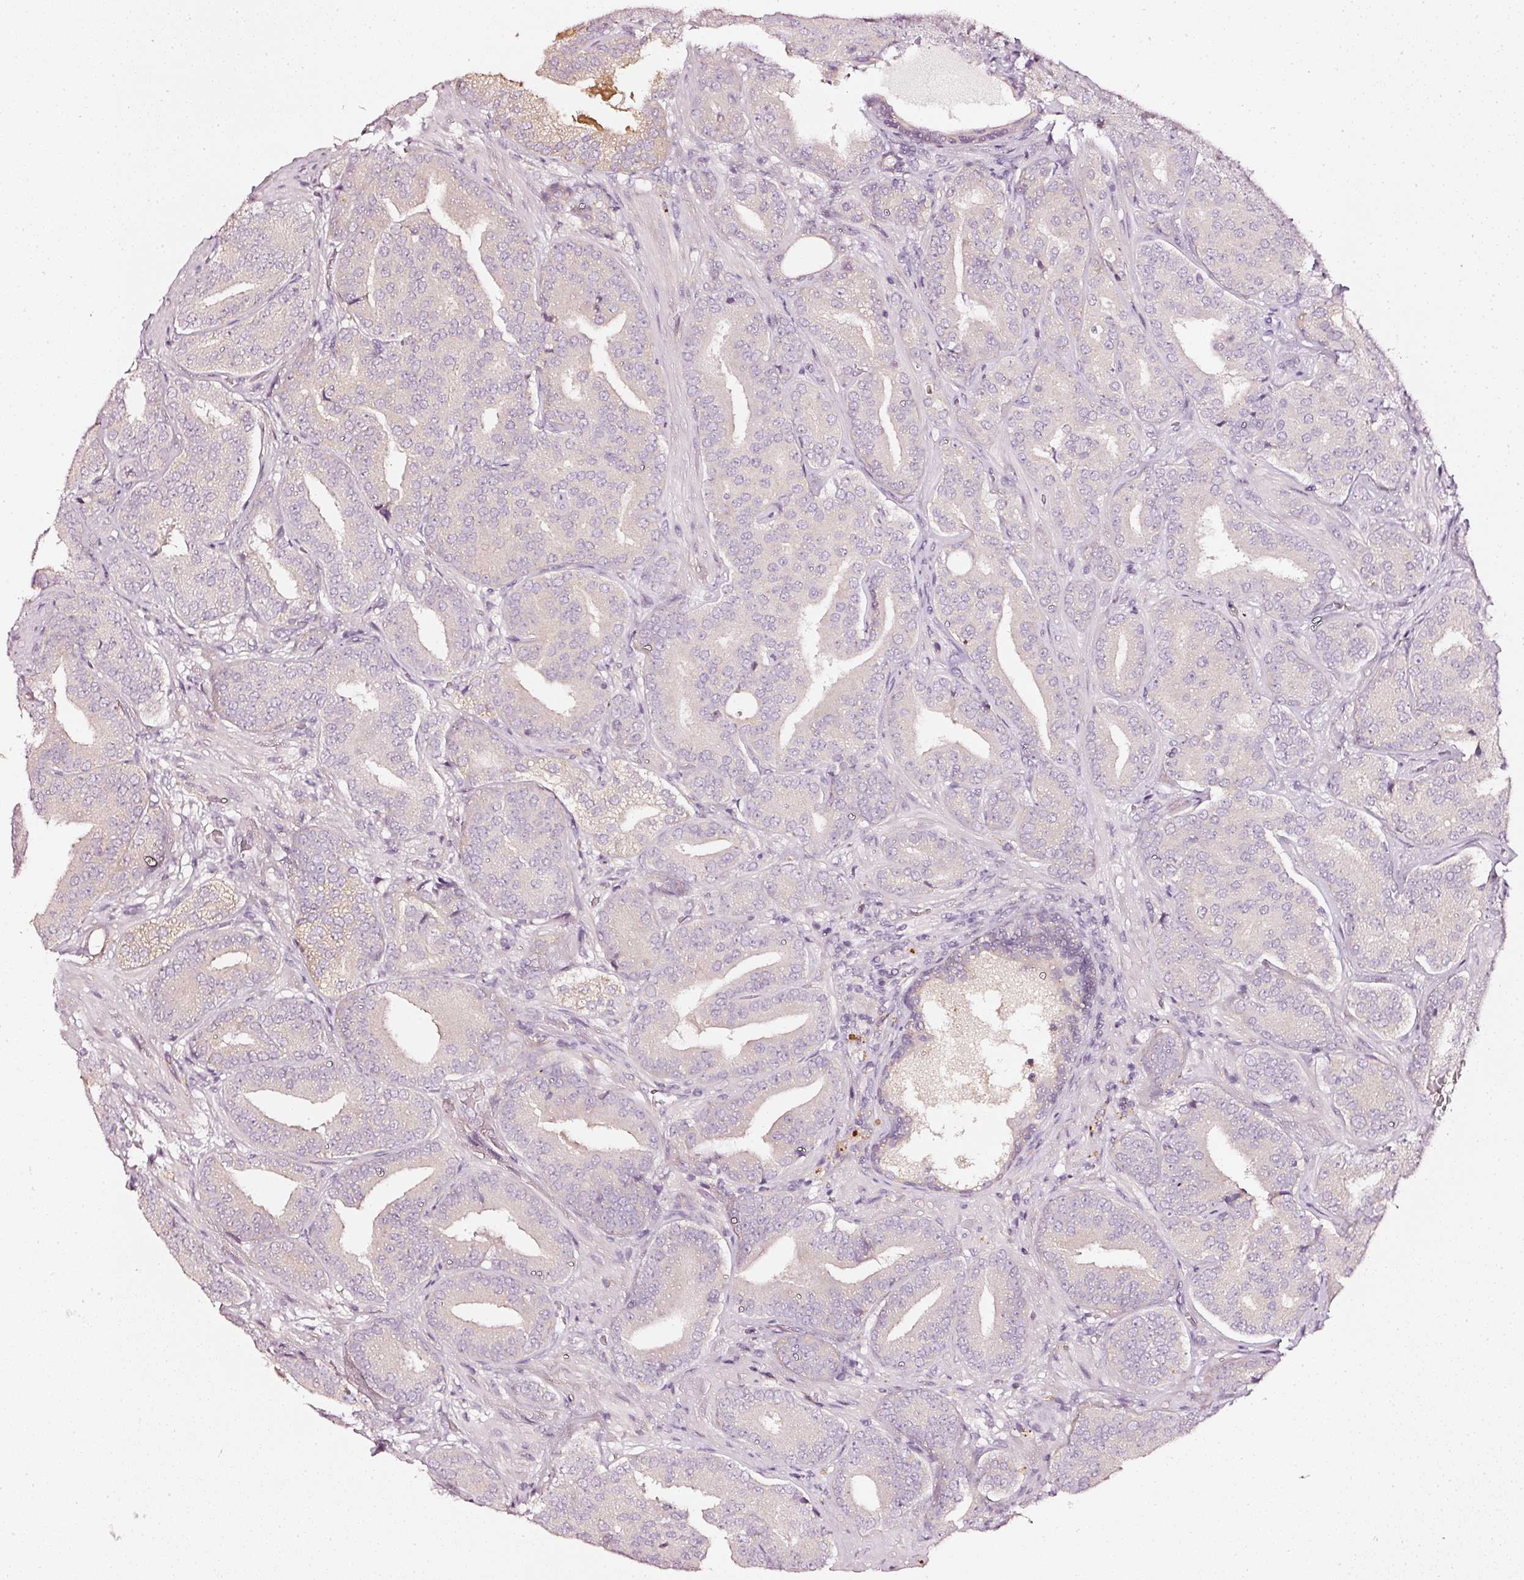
{"staining": {"intensity": "weak", "quantity": "<25%", "location": "cytoplasmic/membranous"}, "tissue": "prostate cancer", "cell_type": "Tumor cells", "image_type": "cancer", "snomed": [{"axis": "morphology", "description": "Adenocarcinoma, High grade"}, {"axis": "topography", "description": "Prostate"}], "caption": "Immunohistochemical staining of prostate cancer (high-grade adenocarcinoma) shows no significant expression in tumor cells.", "gene": "CNP", "patient": {"sex": "male", "age": 63}}